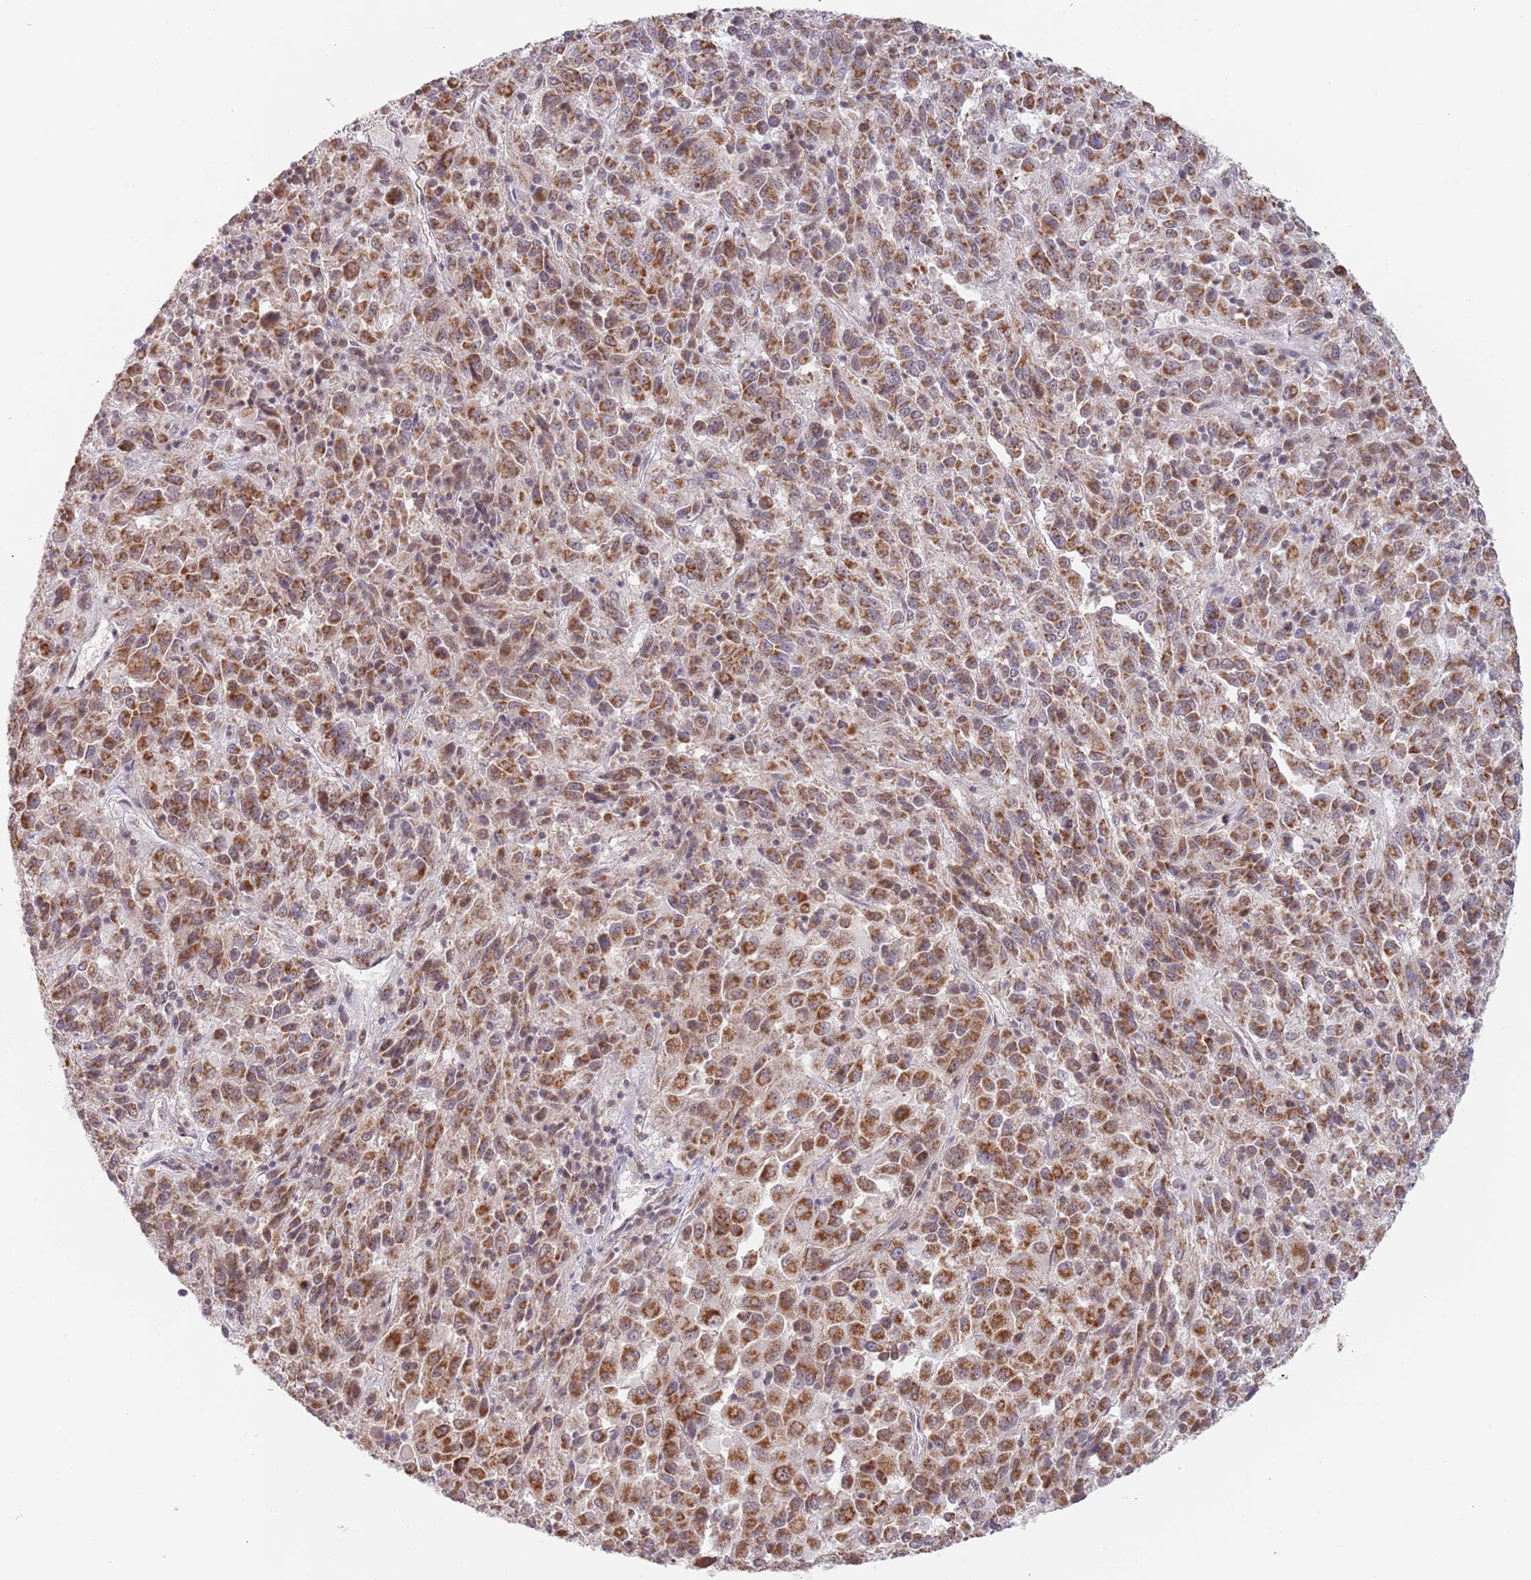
{"staining": {"intensity": "strong", "quantity": ">75%", "location": "cytoplasmic/membranous"}, "tissue": "melanoma", "cell_type": "Tumor cells", "image_type": "cancer", "snomed": [{"axis": "morphology", "description": "Malignant melanoma, Metastatic site"}, {"axis": "topography", "description": "Lung"}], "caption": "The photomicrograph displays a brown stain indicating the presence of a protein in the cytoplasmic/membranous of tumor cells in malignant melanoma (metastatic site).", "gene": "TIMM13", "patient": {"sex": "male", "age": 64}}